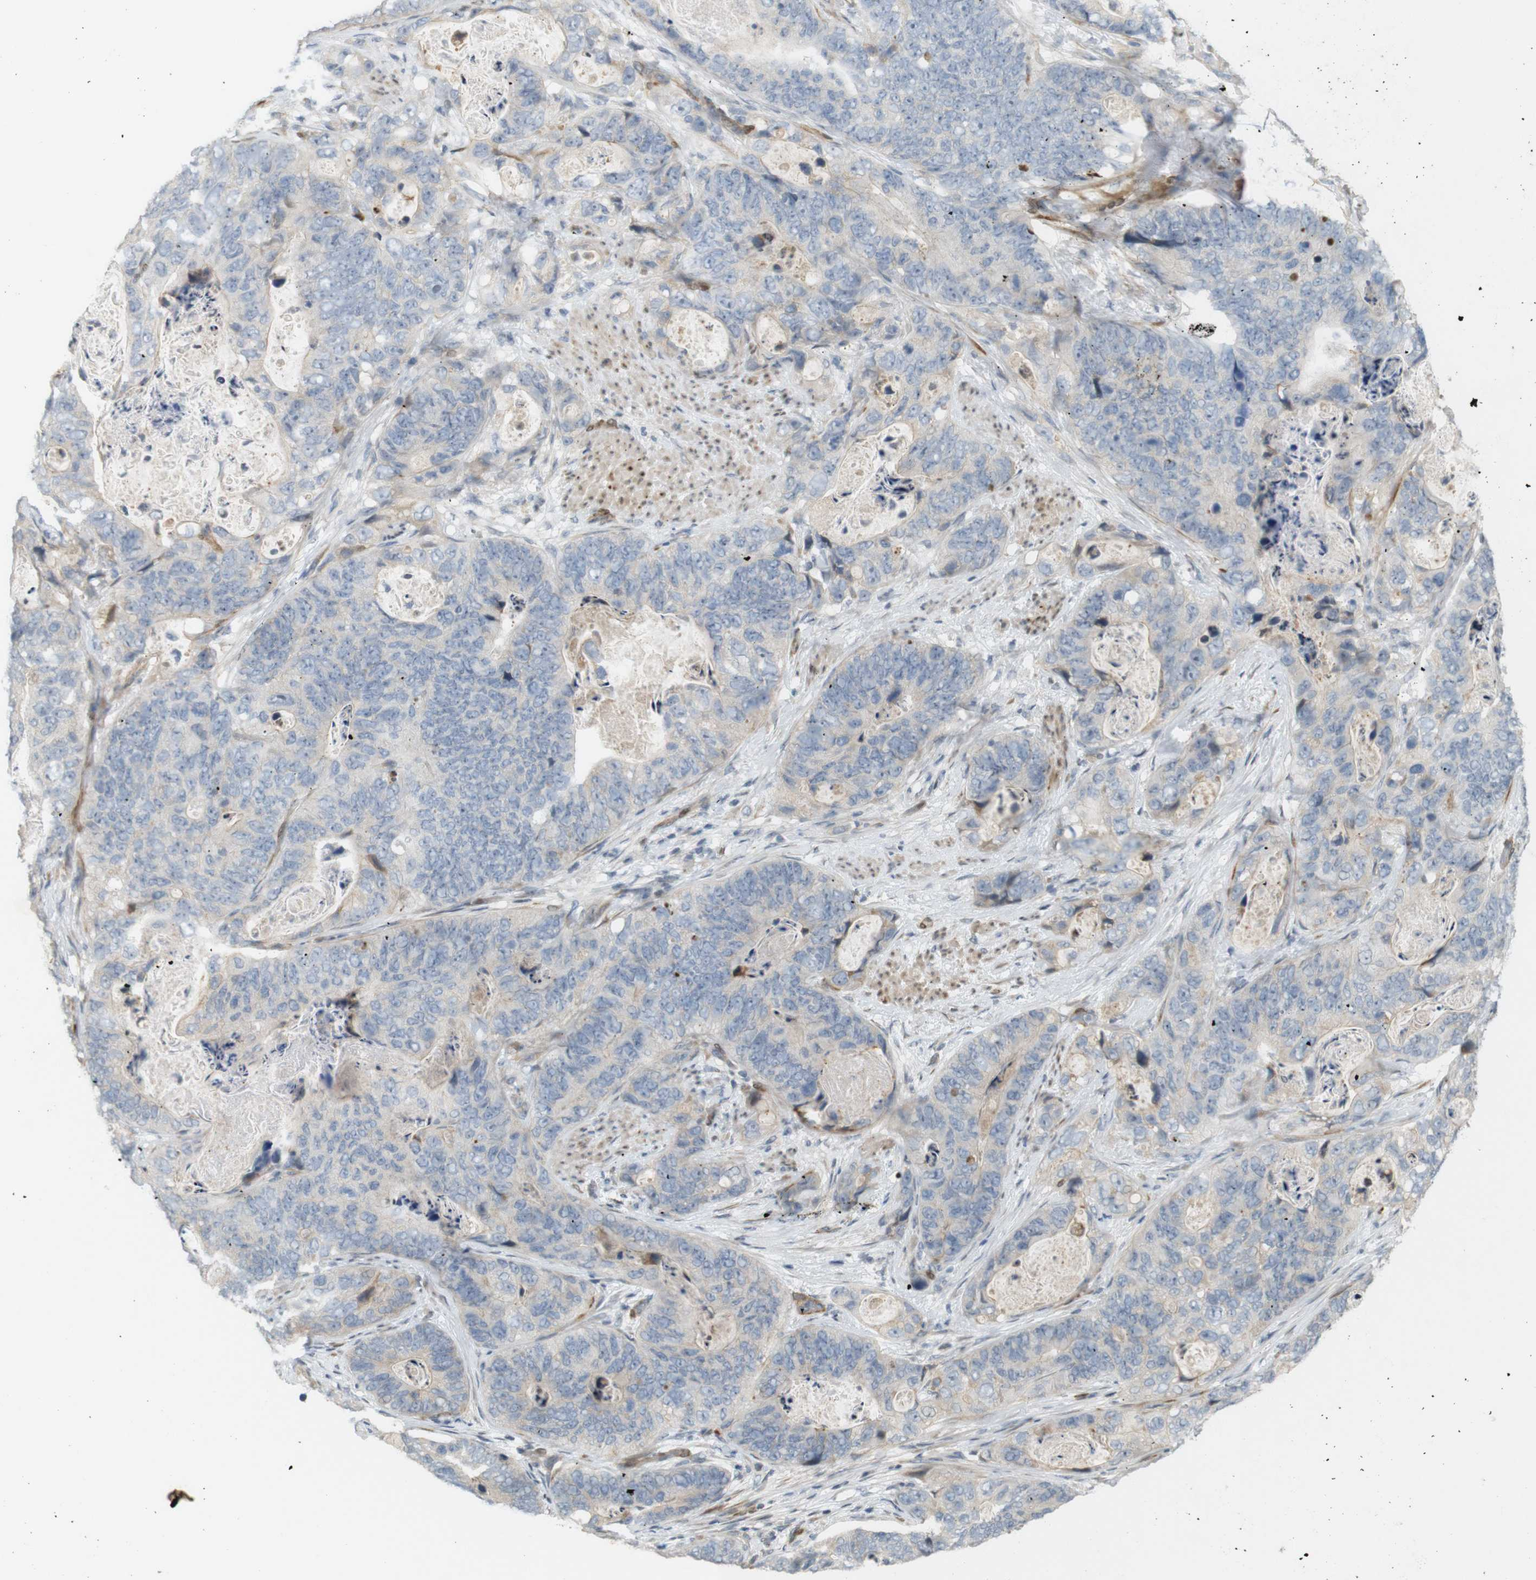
{"staining": {"intensity": "weak", "quantity": "<25%", "location": "cytoplasmic/membranous"}, "tissue": "stomach cancer", "cell_type": "Tumor cells", "image_type": "cancer", "snomed": [{"axis": "morphology", "description": "Adenocarcinoma, NOS"}, {"axis": "topography", "description": "Stomach"}], "caption": "IHC micrograph of neoplastic tissue: stomach adenocarcinoma stained with DAB shows no significant protein expression in tumor cells.", "gene": "PPP1R14A", "patient": {"sex": "female", "age": 89}}